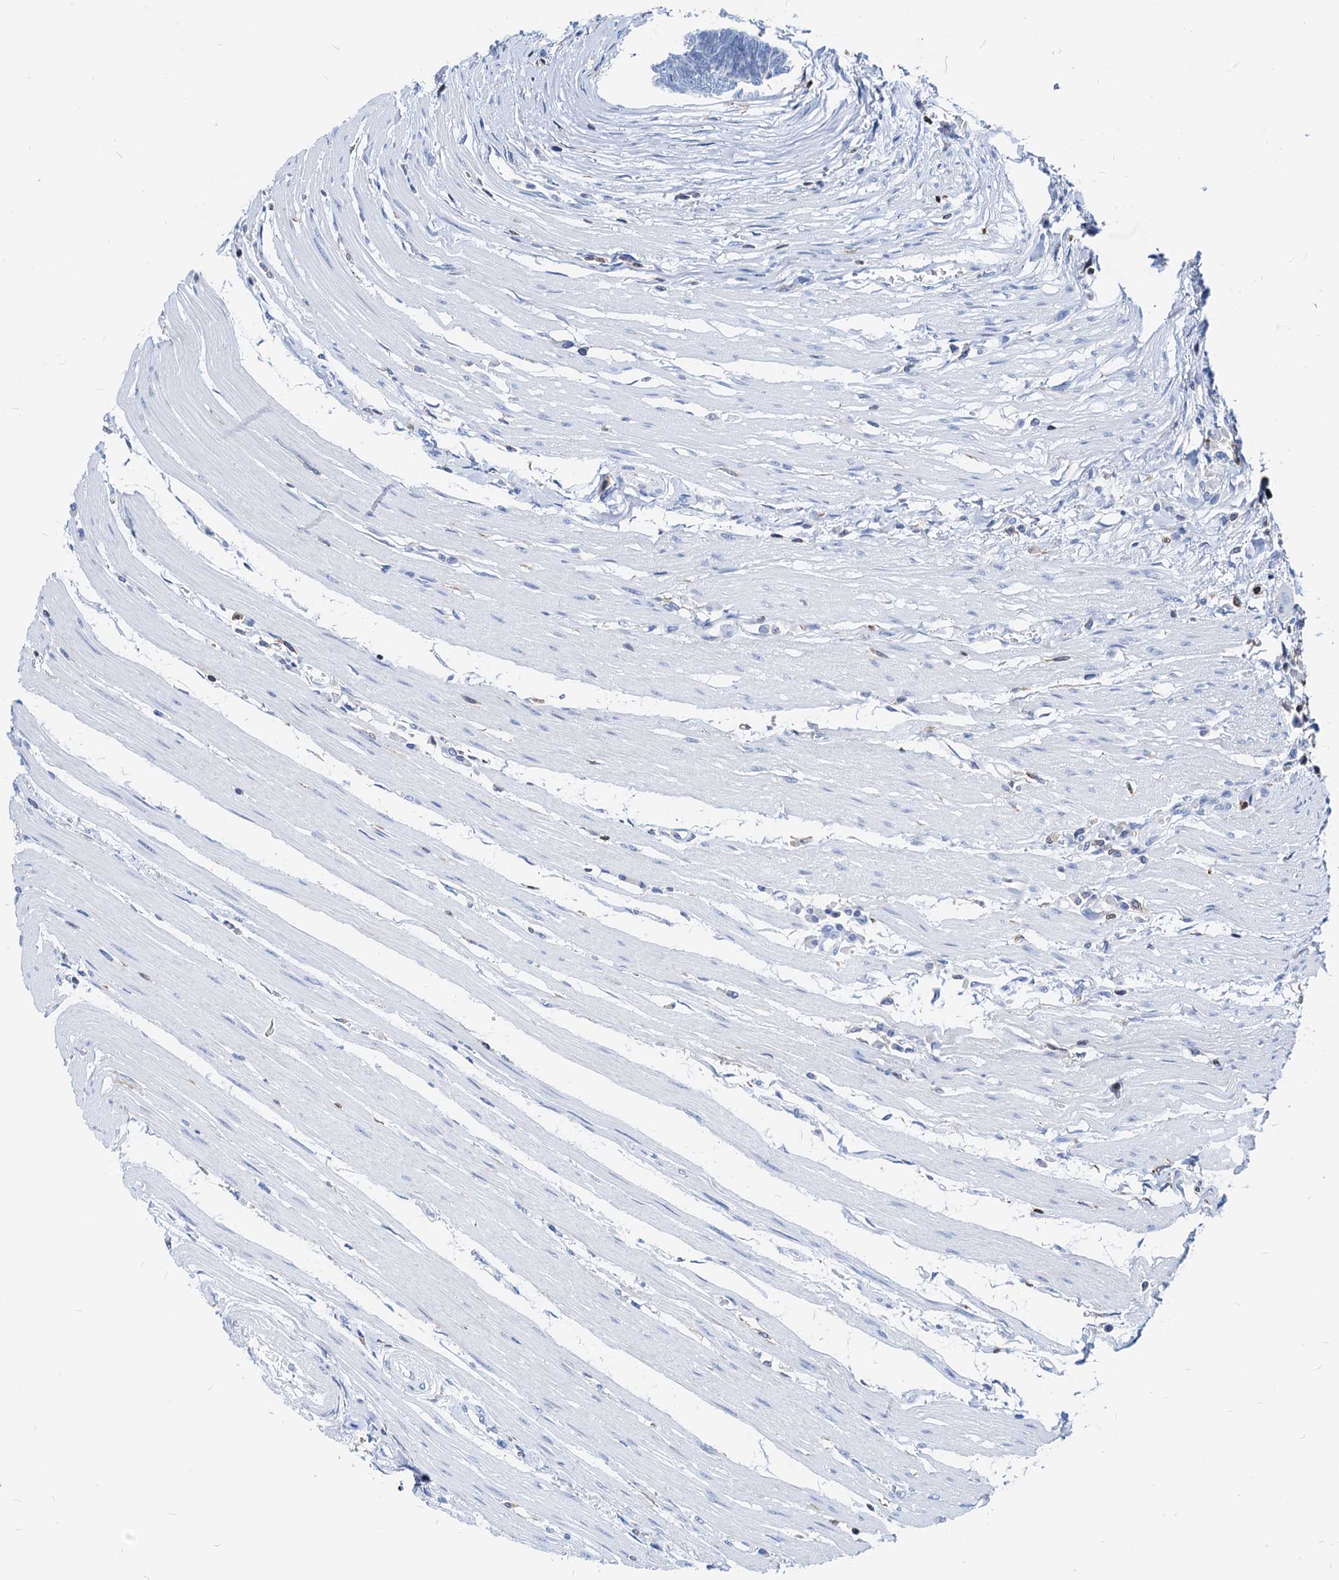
{"staining": {"intensity": "negative", "quantity": "none", "location": "none"}, "tissue": "colorectal cancer", "cell_type": "Tumor cells", "image_type": "cancer", "snomed": [{"axis": "morphology", "description": "Adenocarcinoma, NOS"}, {"axis": "topography", "description": "Rectum"}], "caption": "Tumor cells are negative for brown protein staining in colorectal adenocarcinoma. Brightfield microscopy of immunohistochemistry stained with DAB (3,3'-diaminobenzidine) (brown) and hematoxylin (blue), captured at high magnification.", "gene": "LCP2", "patient": {"sex": "female", "age": 65}}